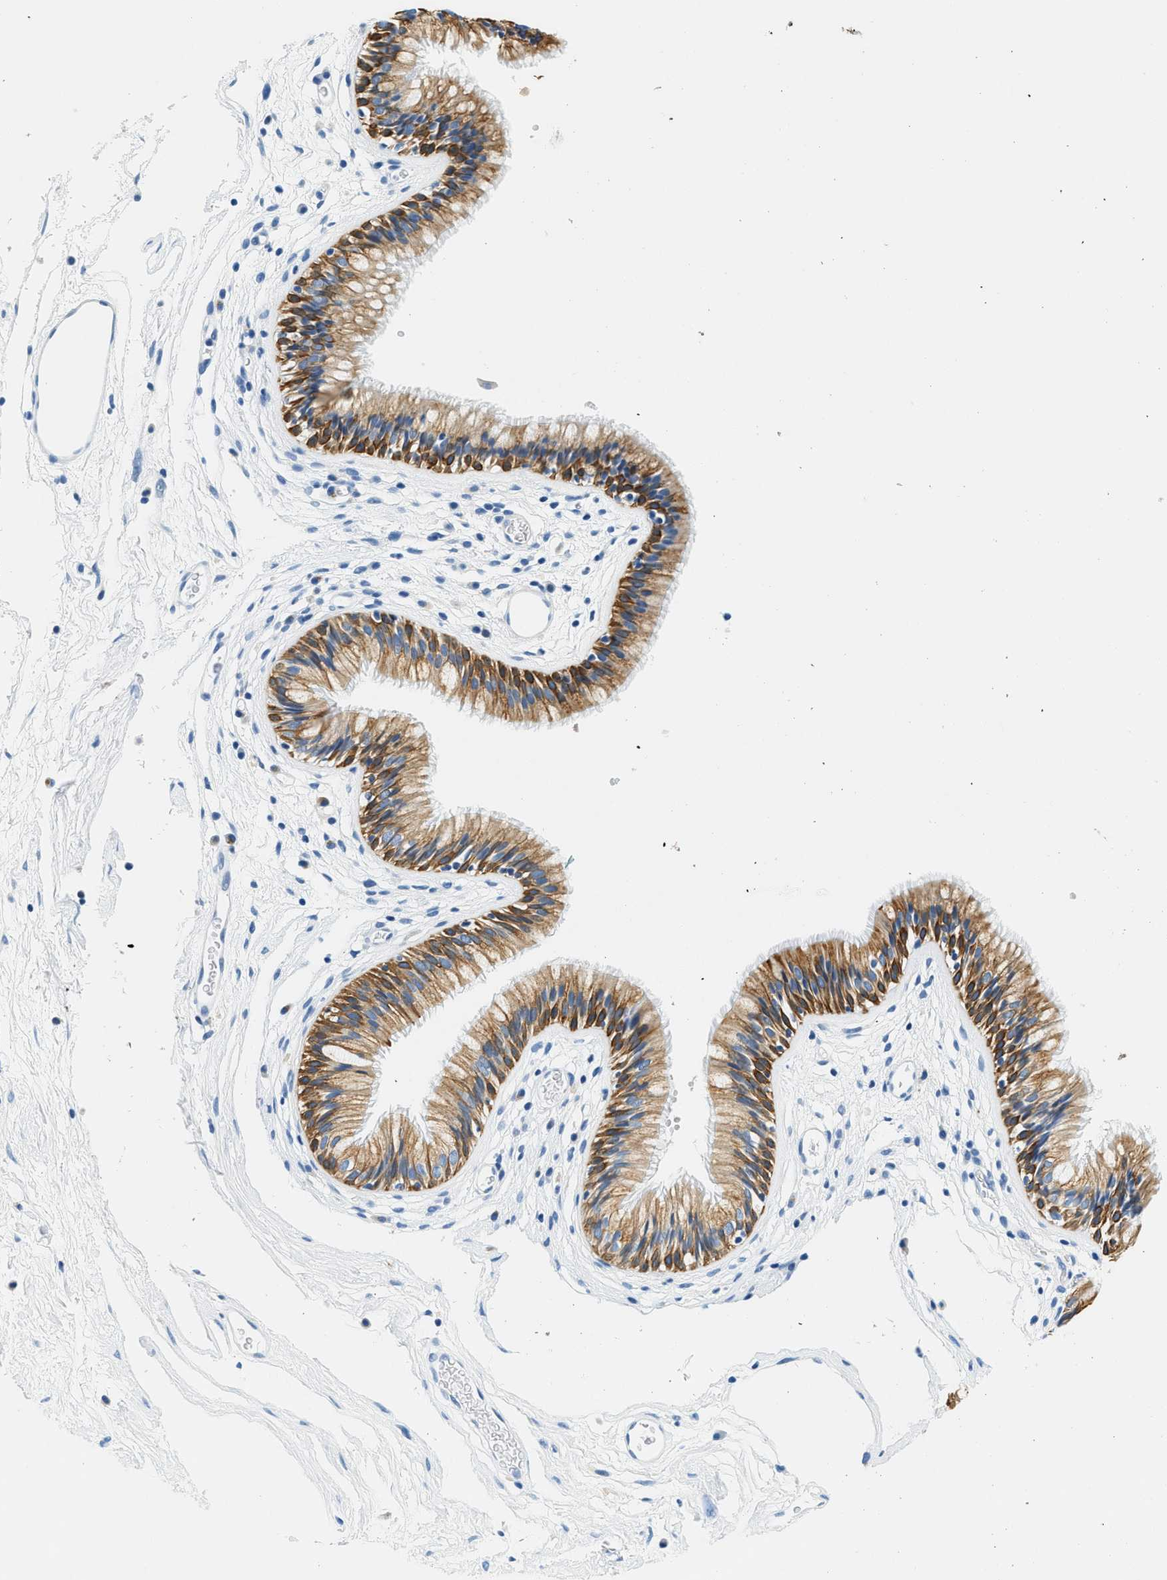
{"staining": {"intensity": "moderate", "quantity": ">75%", "location": "cytoplasmic/membranous"}, "tissue": "nasopharynx", "cell_type": "Respiratory epithelial cells", "image_type": "normal", "snomed": [{"axis": "morphology", "description": "Normal tissue, NOS"}, {"axis": "morphology", "description": "Inflammation, NOS"}, {"axis": "topography", "description": "Nasopharynx"}], "caption": "A brown stain labels moderate cytoplasmic/membranous positivity of a protein in respiratory epithelial cells of unremarkable human nasopharynx.", "gene": "STXBP2", "patient": {"sex": "male", "age": 48}}